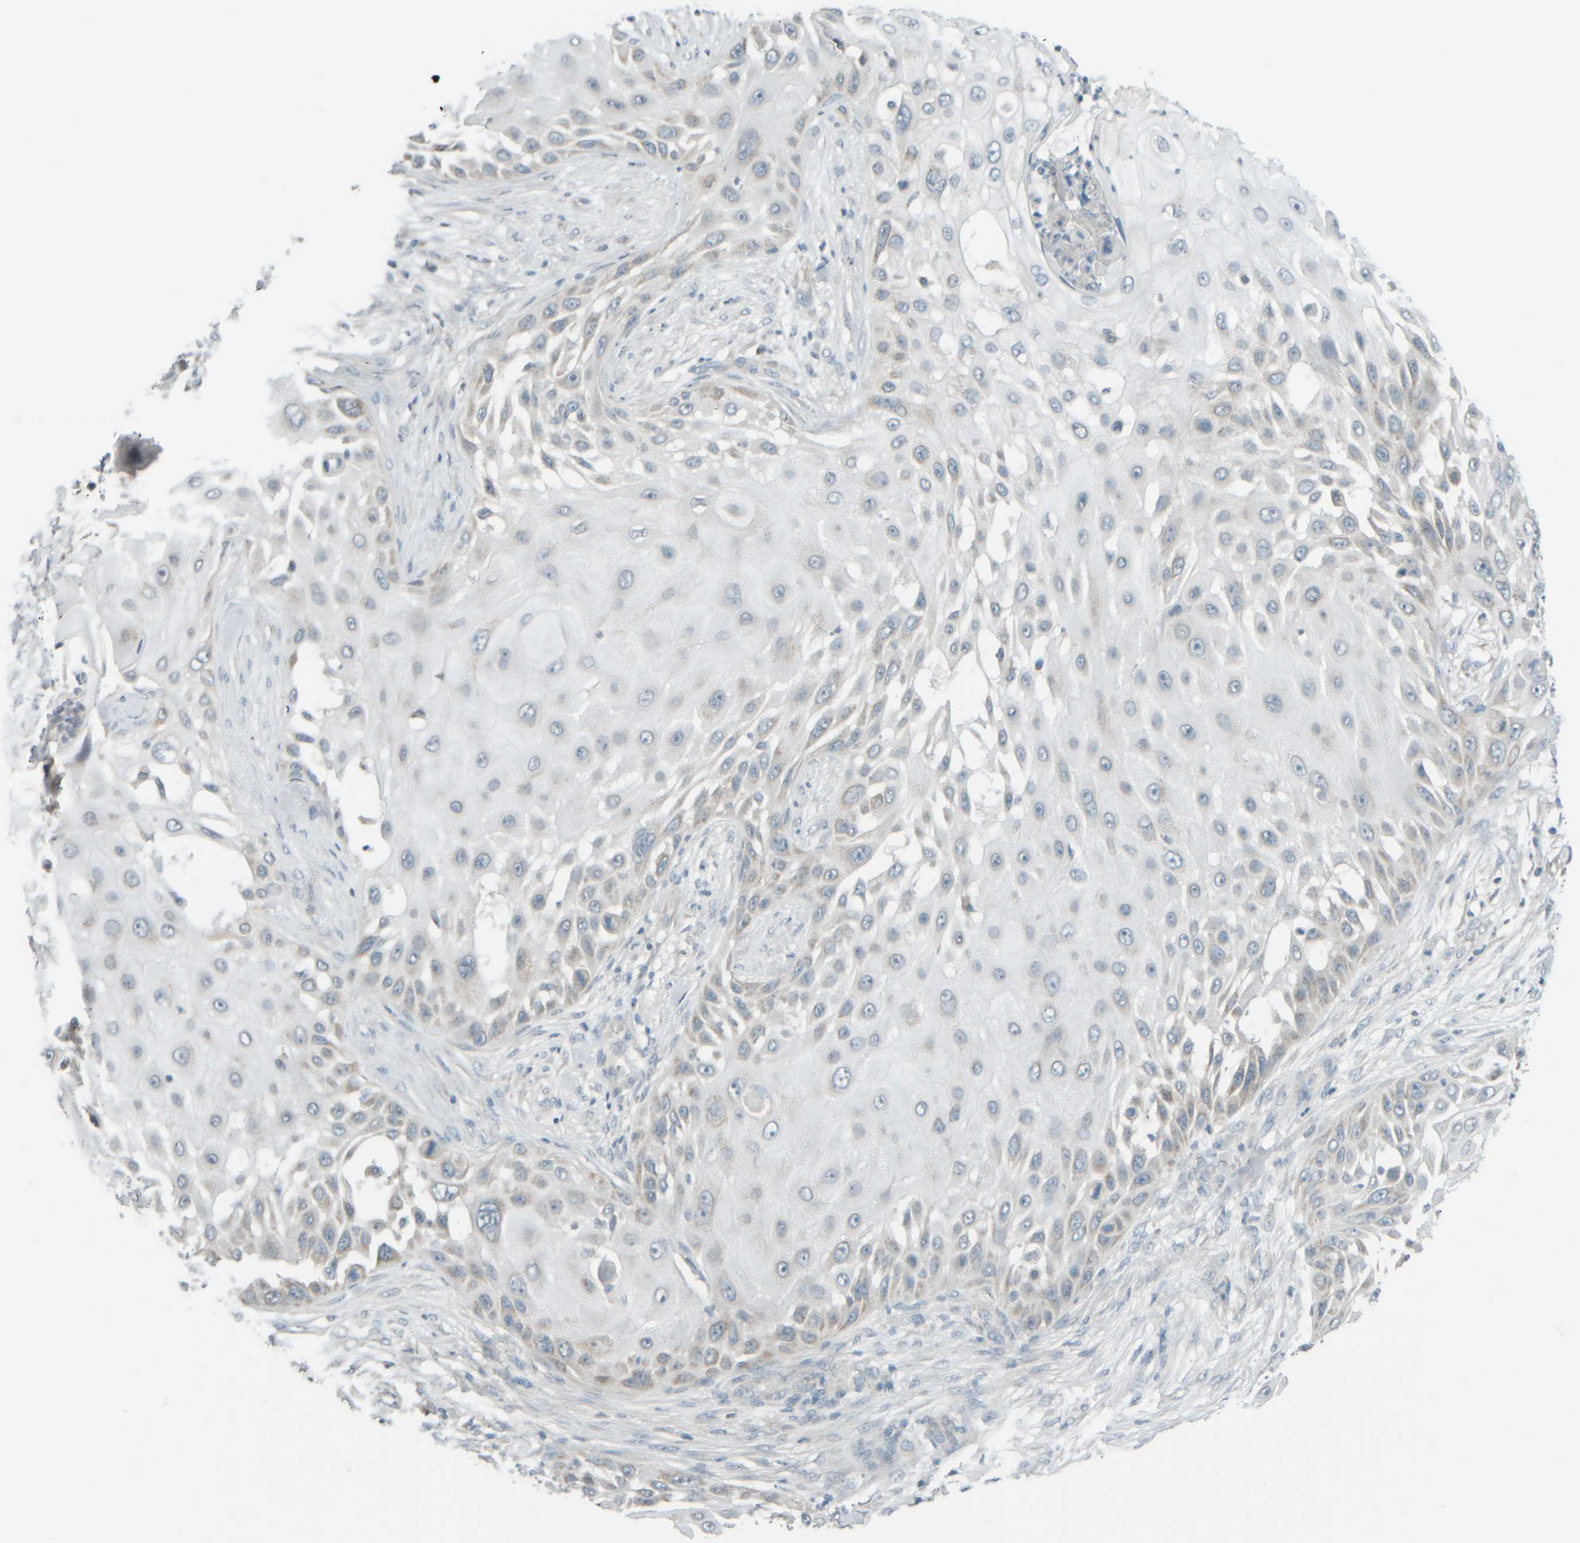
{"staining": {"intensity": "weak", "quantity": "<25%", "location": "cytoplasmic/membranous"}, "tissue": "skin cancer", "cell_type": "Tumor cells", "image_type": "cancer", "snomed": [{"axis": "morphology", "description": "Squamous cell carcinoma, NOS"}, {"axis": "topography", "description": "Skin"}], "caption": "High power microscopy micrograph of an IHC micrograph of skin squamous cell carcinoma, revealing no significant staining in tumor cells.", "gene": "PTGES3L-AARSD1", "patient": {"sex": "female", "age": 44}}